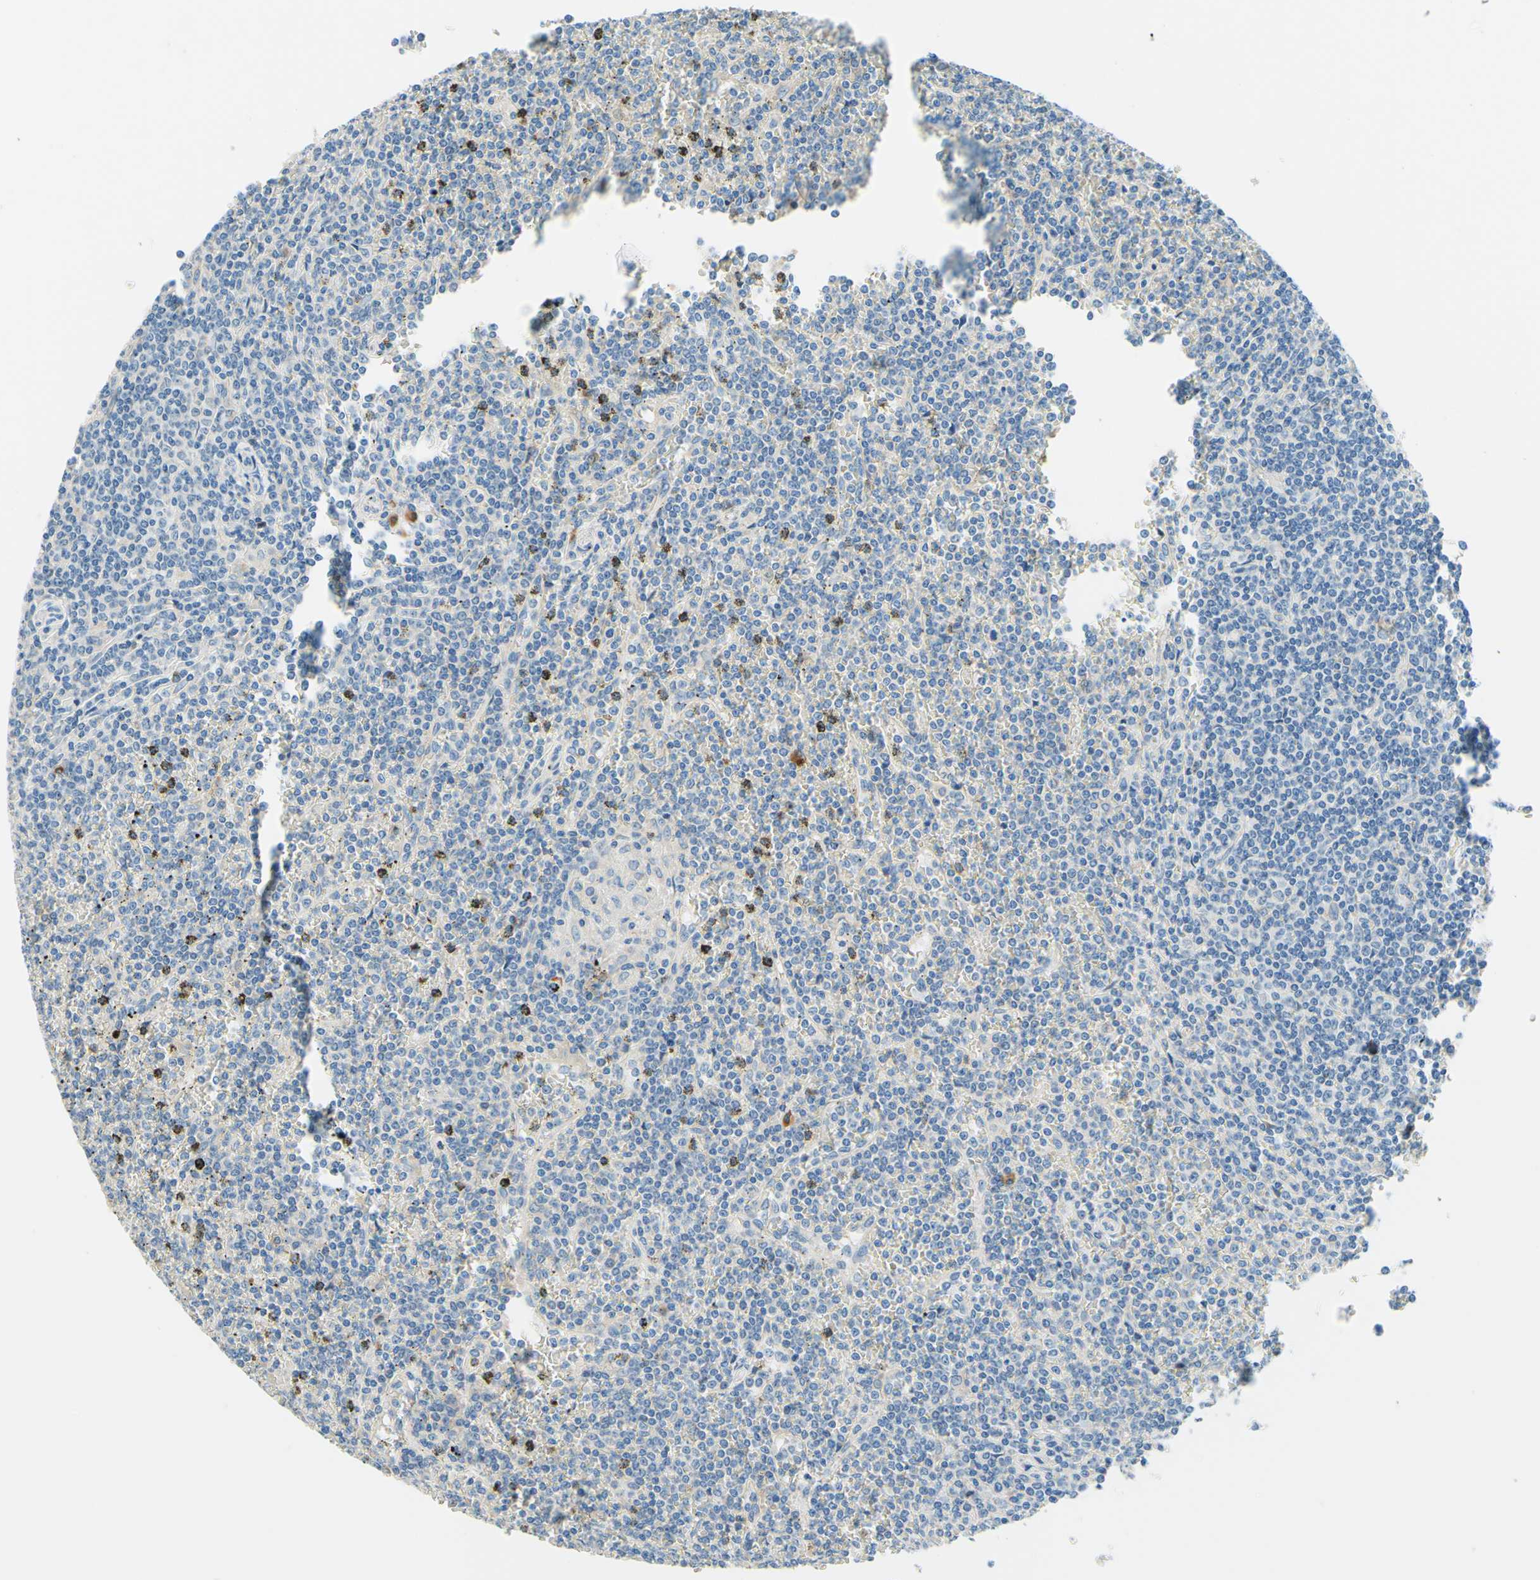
{"staining": {"intensity": "negative", "quantity": "none", "location": "none"}, "tissue": "lymphoma", "cell_type": "Tumor cells", "image_type": "cancer", "snomed": [{"axis": "morphology", "description": "Malignant lymphoma, non-Hodgkin's type, Low grade"}, {"axis": "topography", "description": "Spleen"}], "caption": "DAB (3,3'-diaminobenzidine) immunohistochemical staining of low-grade malignant lymphoma, non-Hodgkin's type demonstrates no significant positivity in tumor cells.", "gene": "PASD1", "patient": {"sex": "female", "age": 19}}